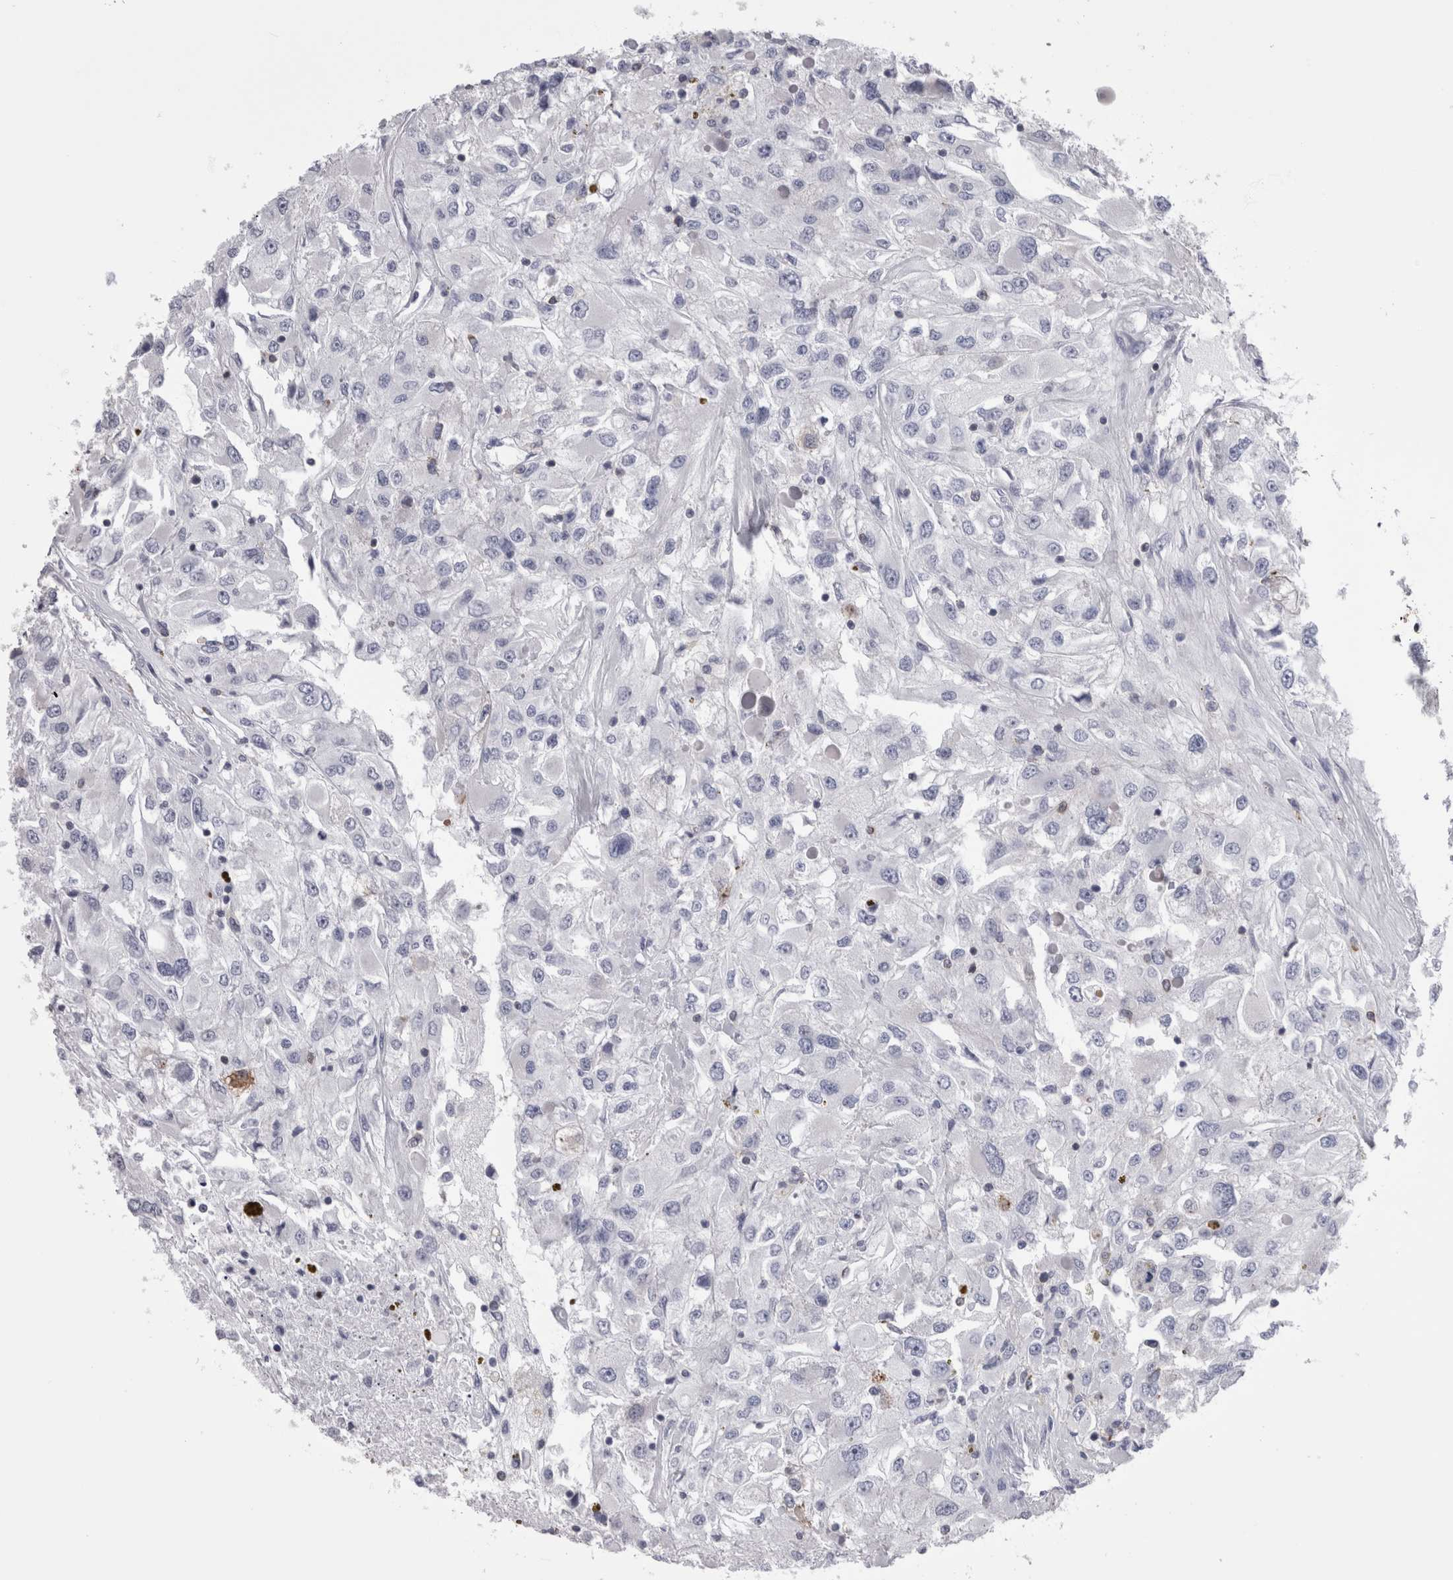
{"staining": {"intensity": "negative", "quantity": "none", "location": "none"}, "tissue": "renal cancer", "cell_type": "Tumor cells", "image_type": "cancer", "snomed": [{"axis": "morphology", "description": "Adenocarcinoma, NOS"}, {"axis": "topography", "description": "Kidney"}], "caption": "Tumor cells are negative for brown protein staining in renal cancer (adenocarcinoma).", "gene": "DCTN6", "patient": {"sex": "female", "age": 52}}